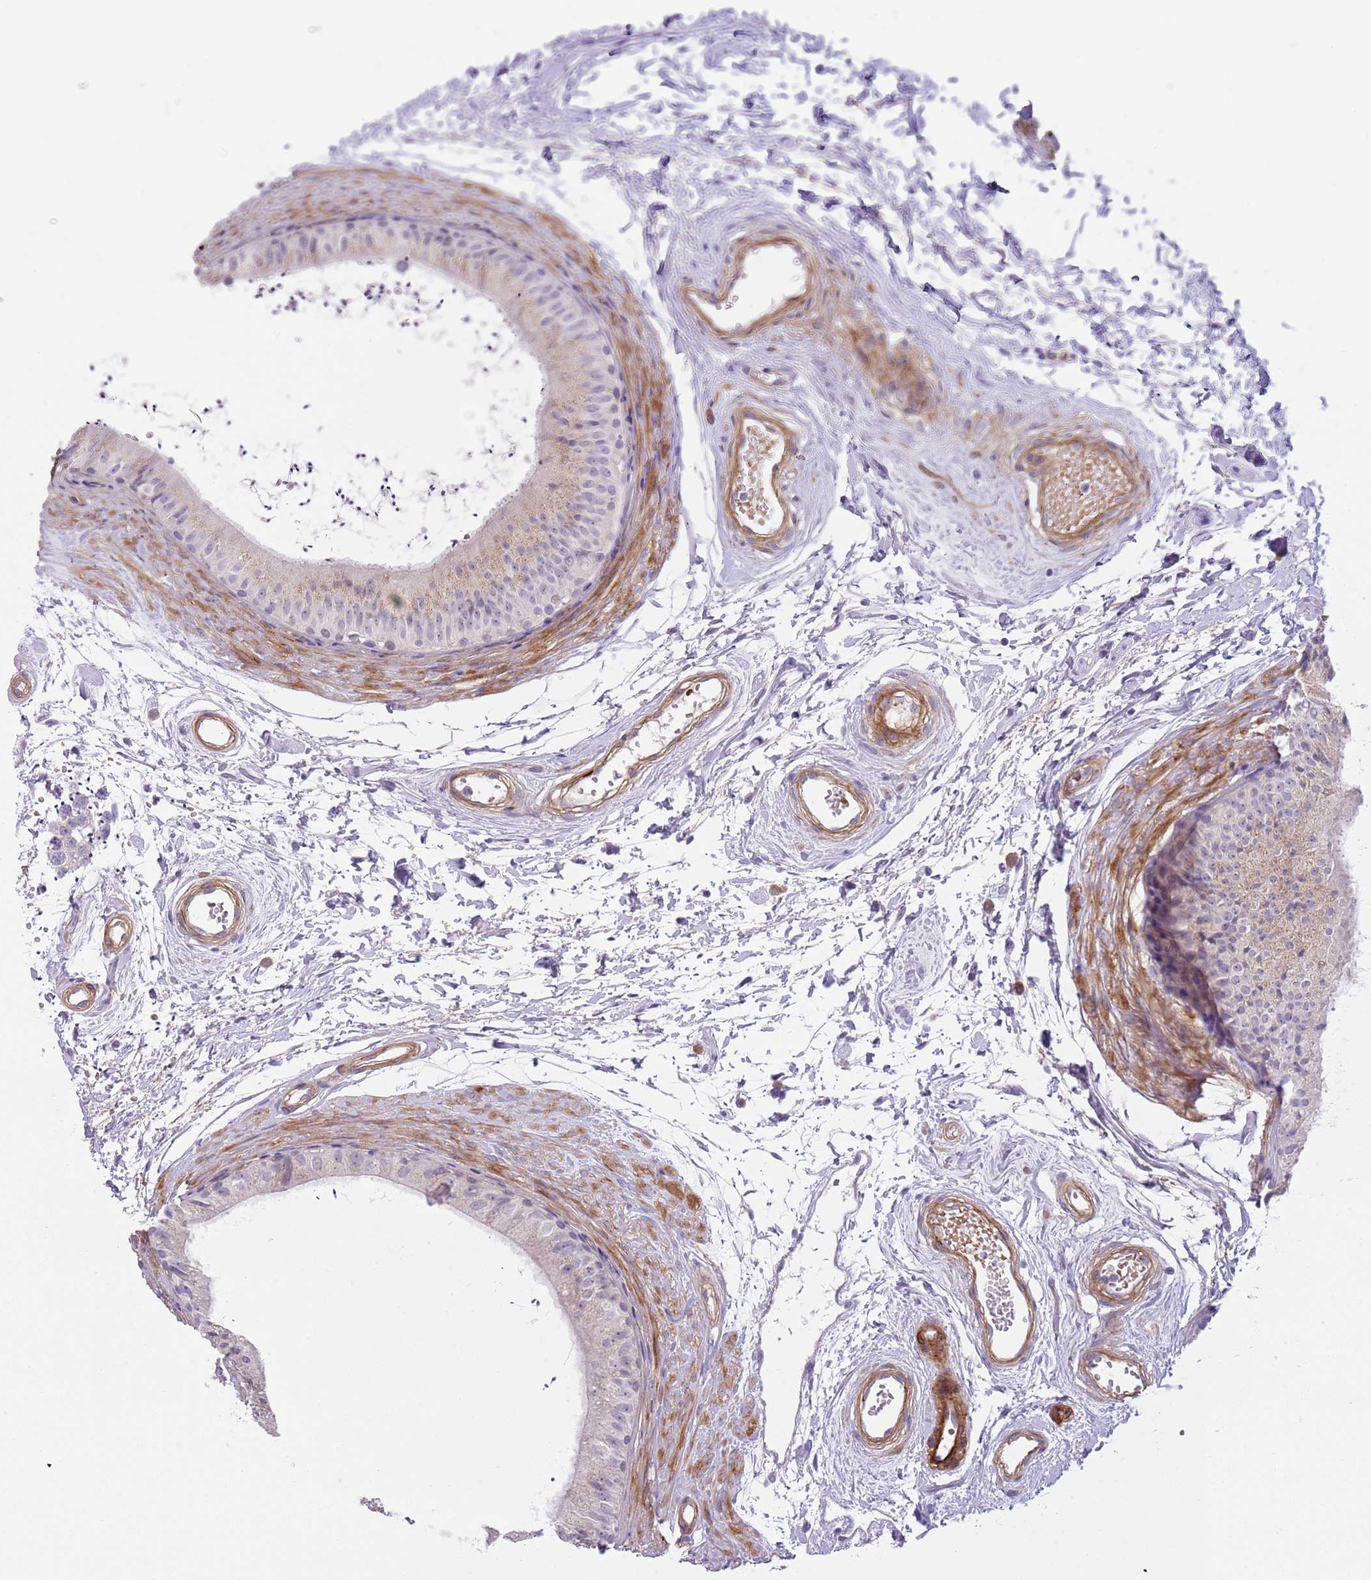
{"staining": {"intensity": "moderate", "quantity": "<25%", "location": "cytoplasmic/membranous"}, "tissue": "epididymis", "cell_type": "Glandular cells", "image_type": "normal", "snomed": [{"axis": "morphology", "description": "Normal tissue, NOS"}, {"axis": "topography", "description": "Epididymis"}], "caption": "Immunohistochemical staining of benign epididymis shows moderate cytoplasmic/membranous protein positivity in approximately <25% of glandular cells.", "gene": "TINAGL1", "patient": {"sex": "male", "age": 56}}